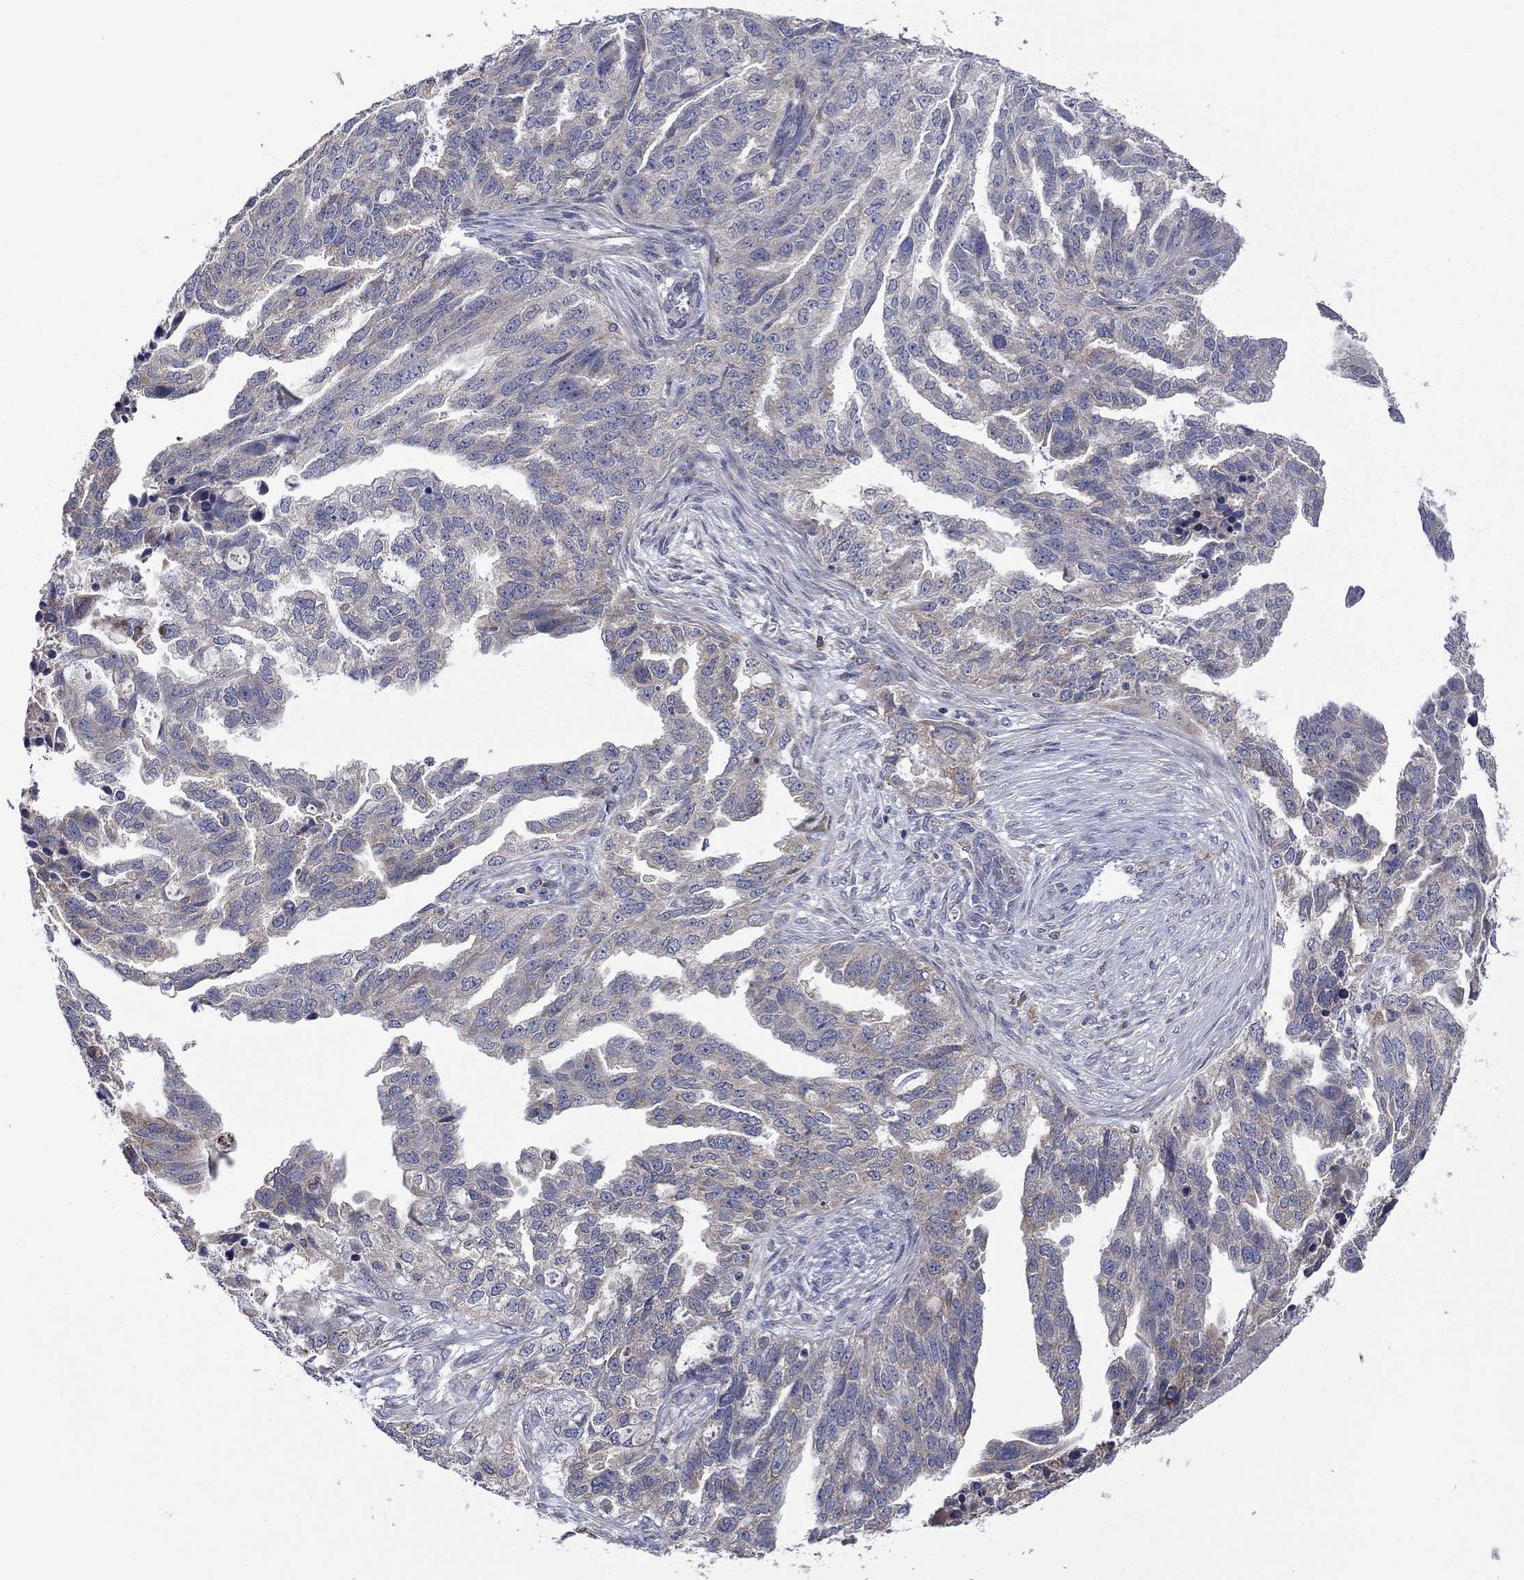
{"staining": {"intensity": "negative", "quantity": "none", "location": "none"}, "tissue": "ovarian cancer", "cell_type": "Tumor cells", "image_type": "cancer", "snomed": [{"axis": "morphology", "description": "Cystadenocarcinoma, serous, NOS"}, {"axis": "topography", "description": "Ovary"}], "caption": "There is no significant staining in tumor cells of ovarian serous cystadenocarcinoma.", "gene": "FURIN", "patient": {"sex": "female", "age": 51}}